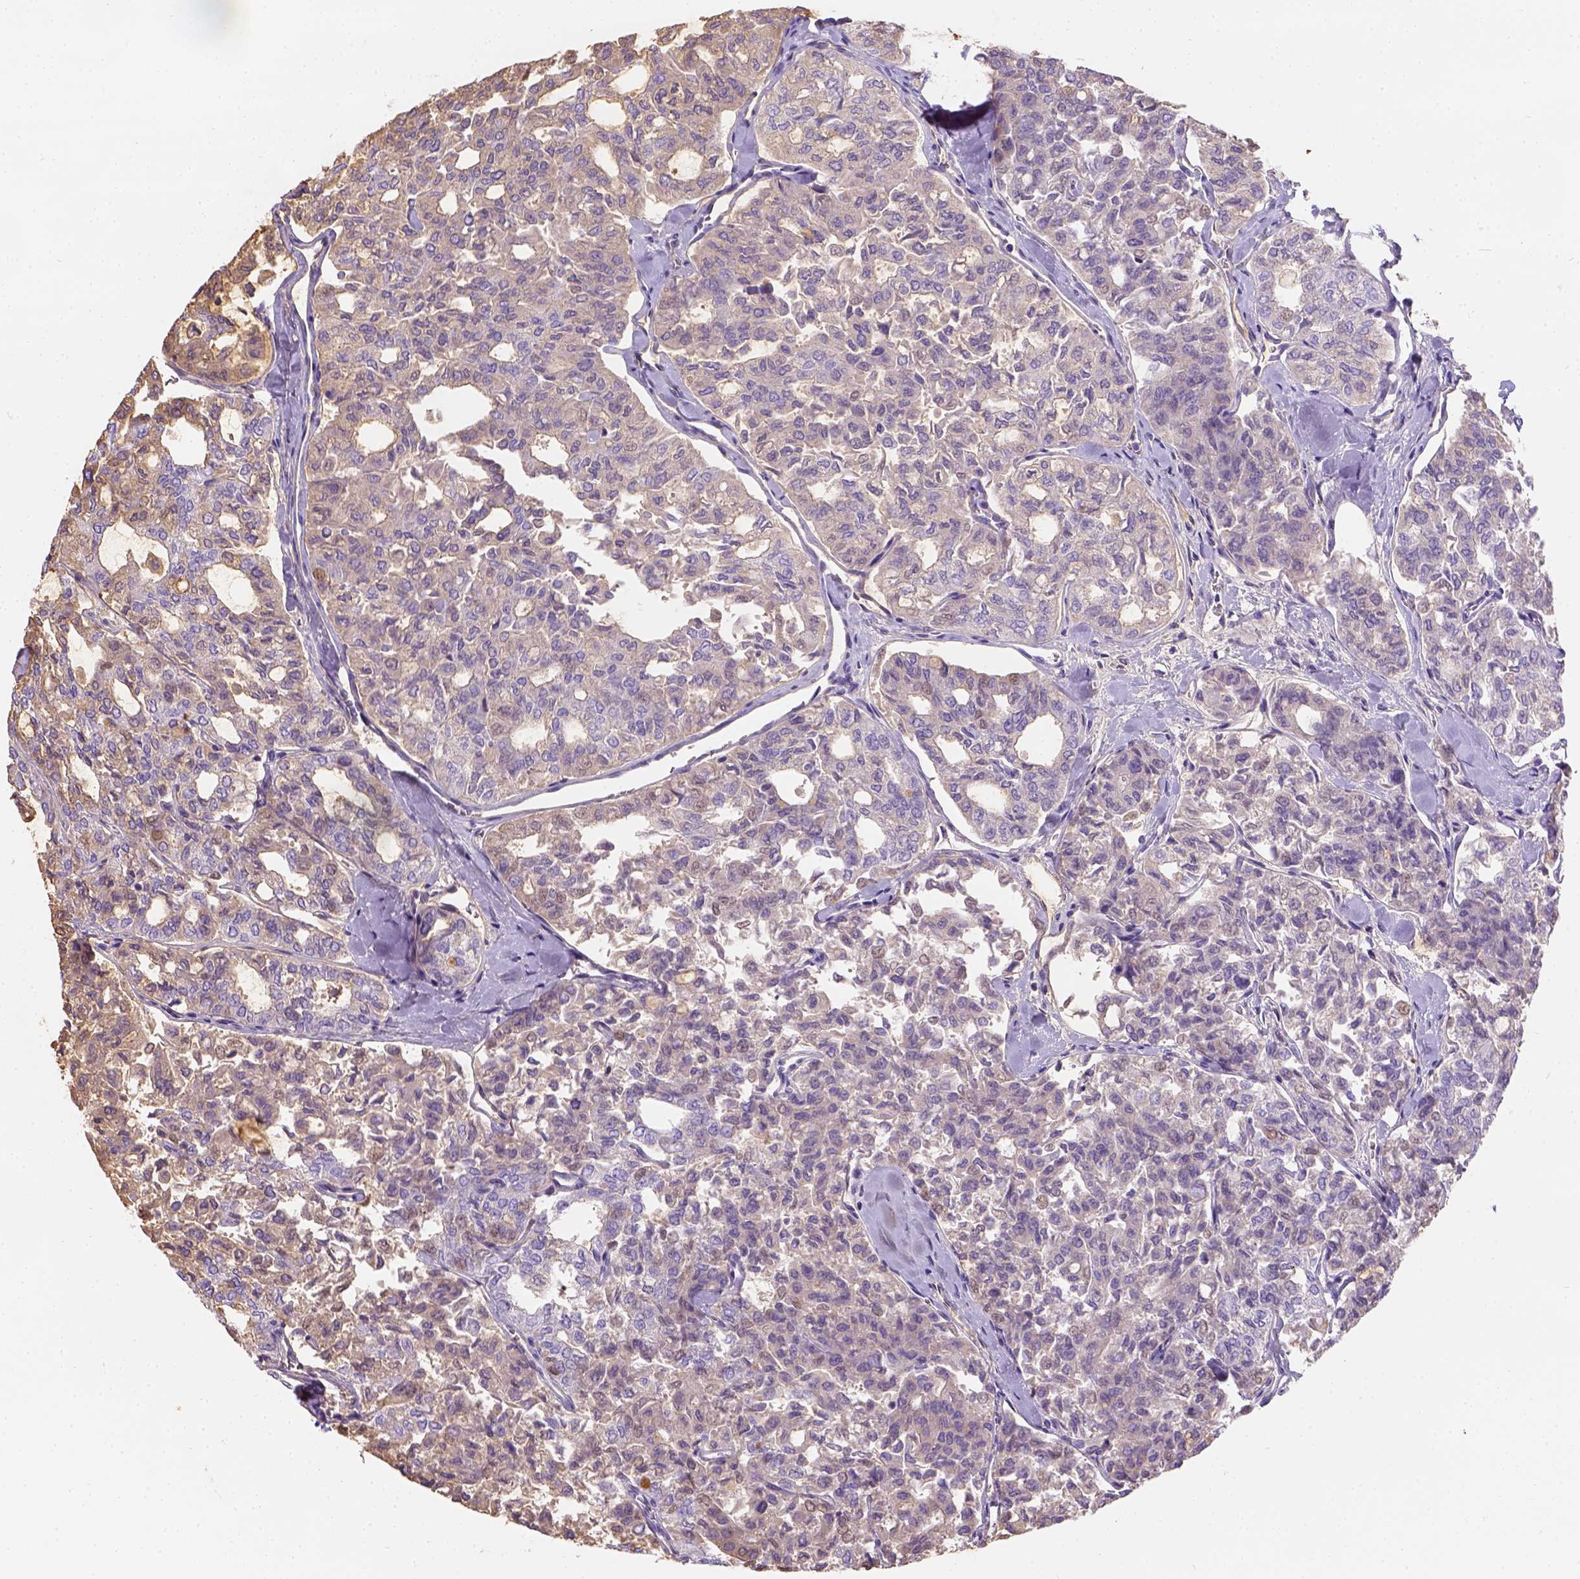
{"staining": {"intensity": "weak", "quantity": ">75%", "location": "cytoplasmic/membranous"}, "tissue": "thyroid cancer", "cell_type": "Tumor cells", "image_type": "cancer", "snomed": [{"axis": "morphology", "description": "Follicular adenoma carcinoma, NOS"}, {"axis": "topography", "description": "Thyroid gland"}], "caption": "Protein analysis of thyroid cancer (follicular adenoma carcinoma) tissue demonstrates weak cytoplasmic/membranous staining in approximately >75% of tumor cells. Immunohistochemistry stains the protein of interest in brown and the nuclei are stained blue.", "gene": "PHF7", "patient": {"sex": "male", "age": 75}}